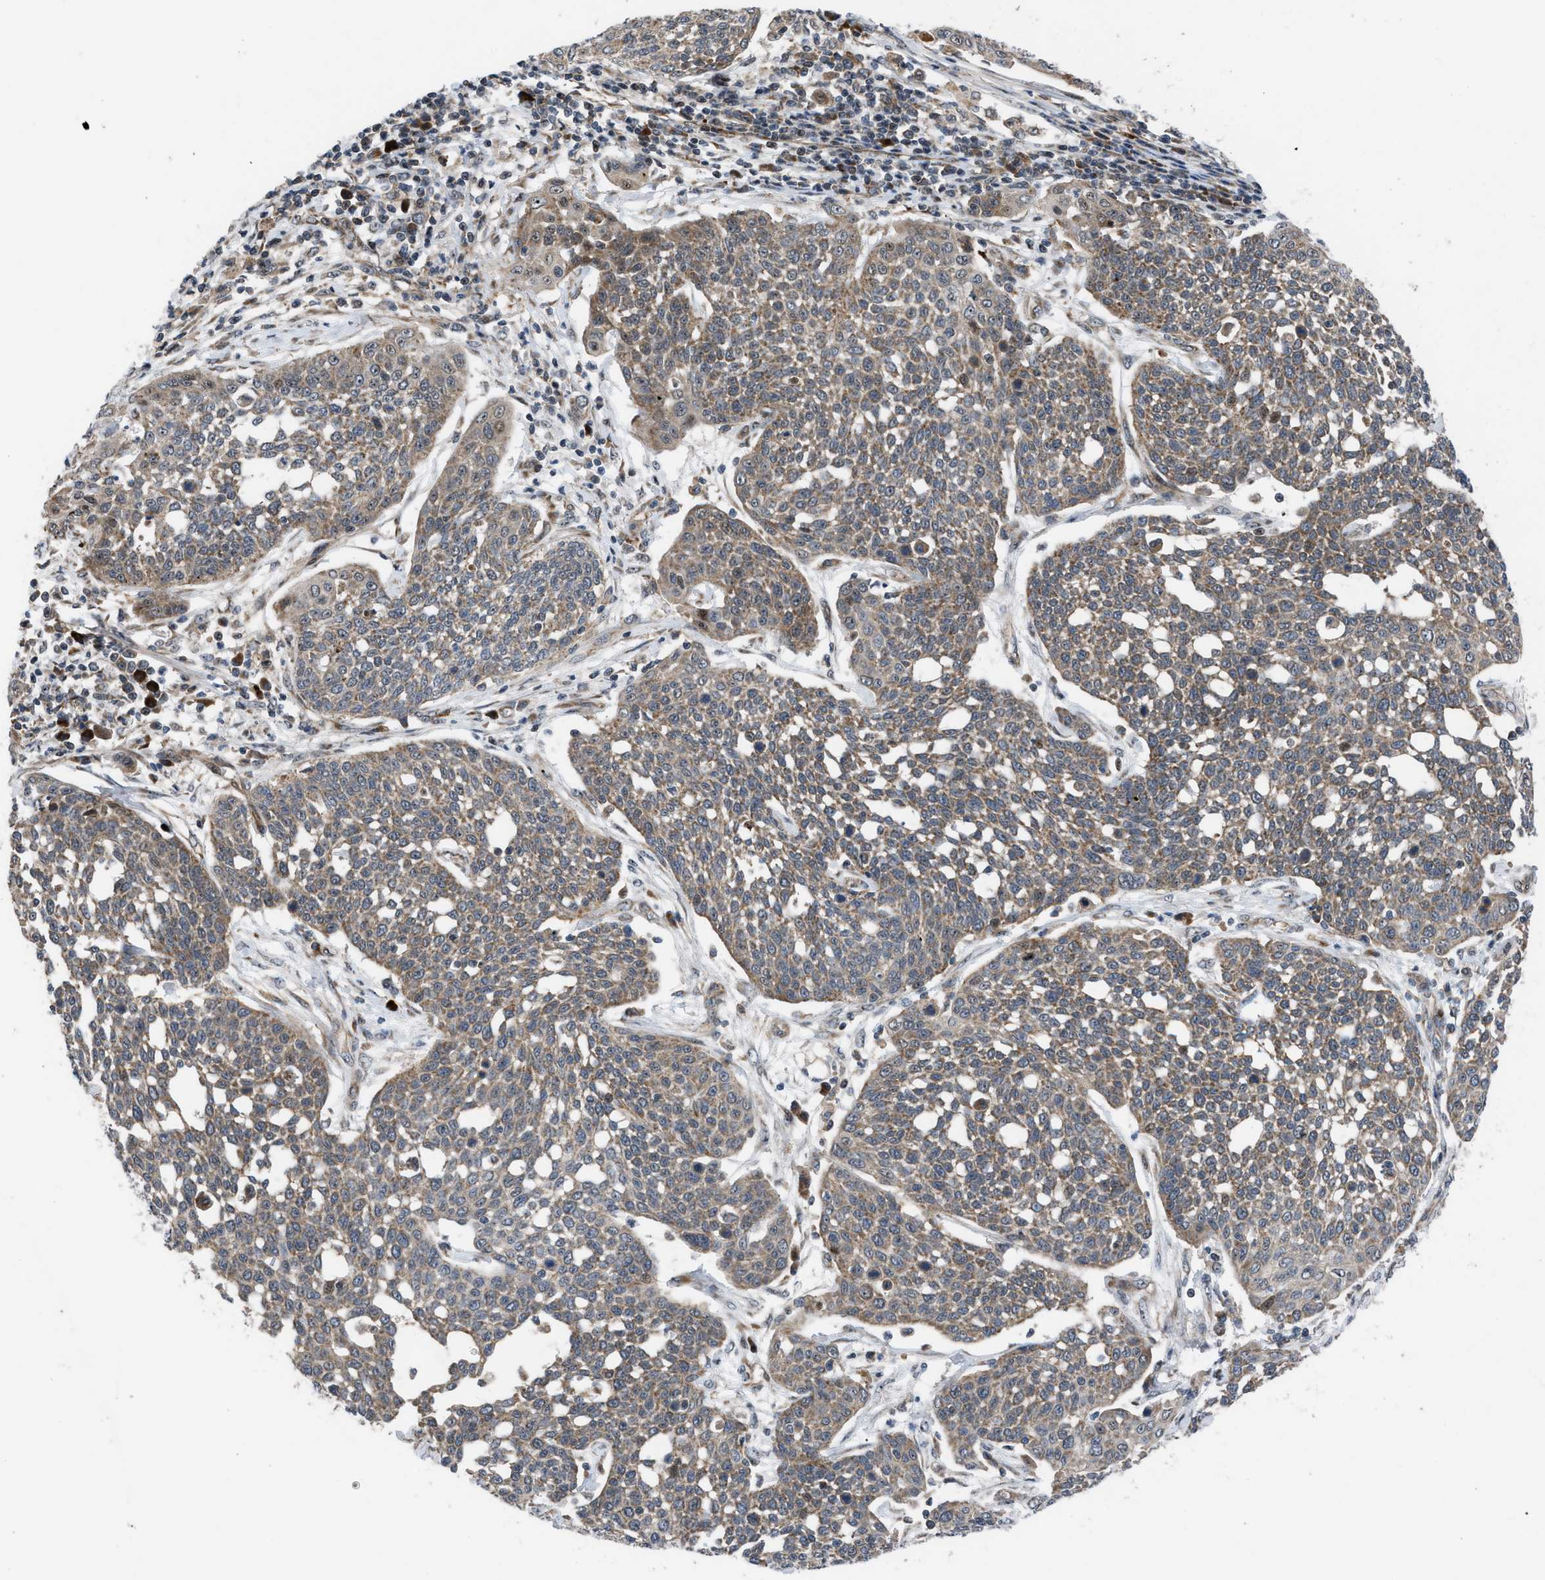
{"staining": {"intensity": "moderate", "quantity": ">75%", "location": "cytoplasmic/membranous"}, "tissue": "cervical cancer", "cell_type": "Tumor cells", "image_type": "cancer", "snomed": [{"axis": "morphology", "description": "Squamous cell carcinoma, NOS"}, {"axis": "topography", "description": "Cervix"}], "caption": "This histopathology image exhibits immunohistochemistry (IHC) staining of human cervical cancer (squamous cell carcinoma), with medium moderate cytoplasmic/membranous positivity in about >75% of tumor cells.", "gene": "AP3M2", "patient": {"sex": "female", "age": 34}}